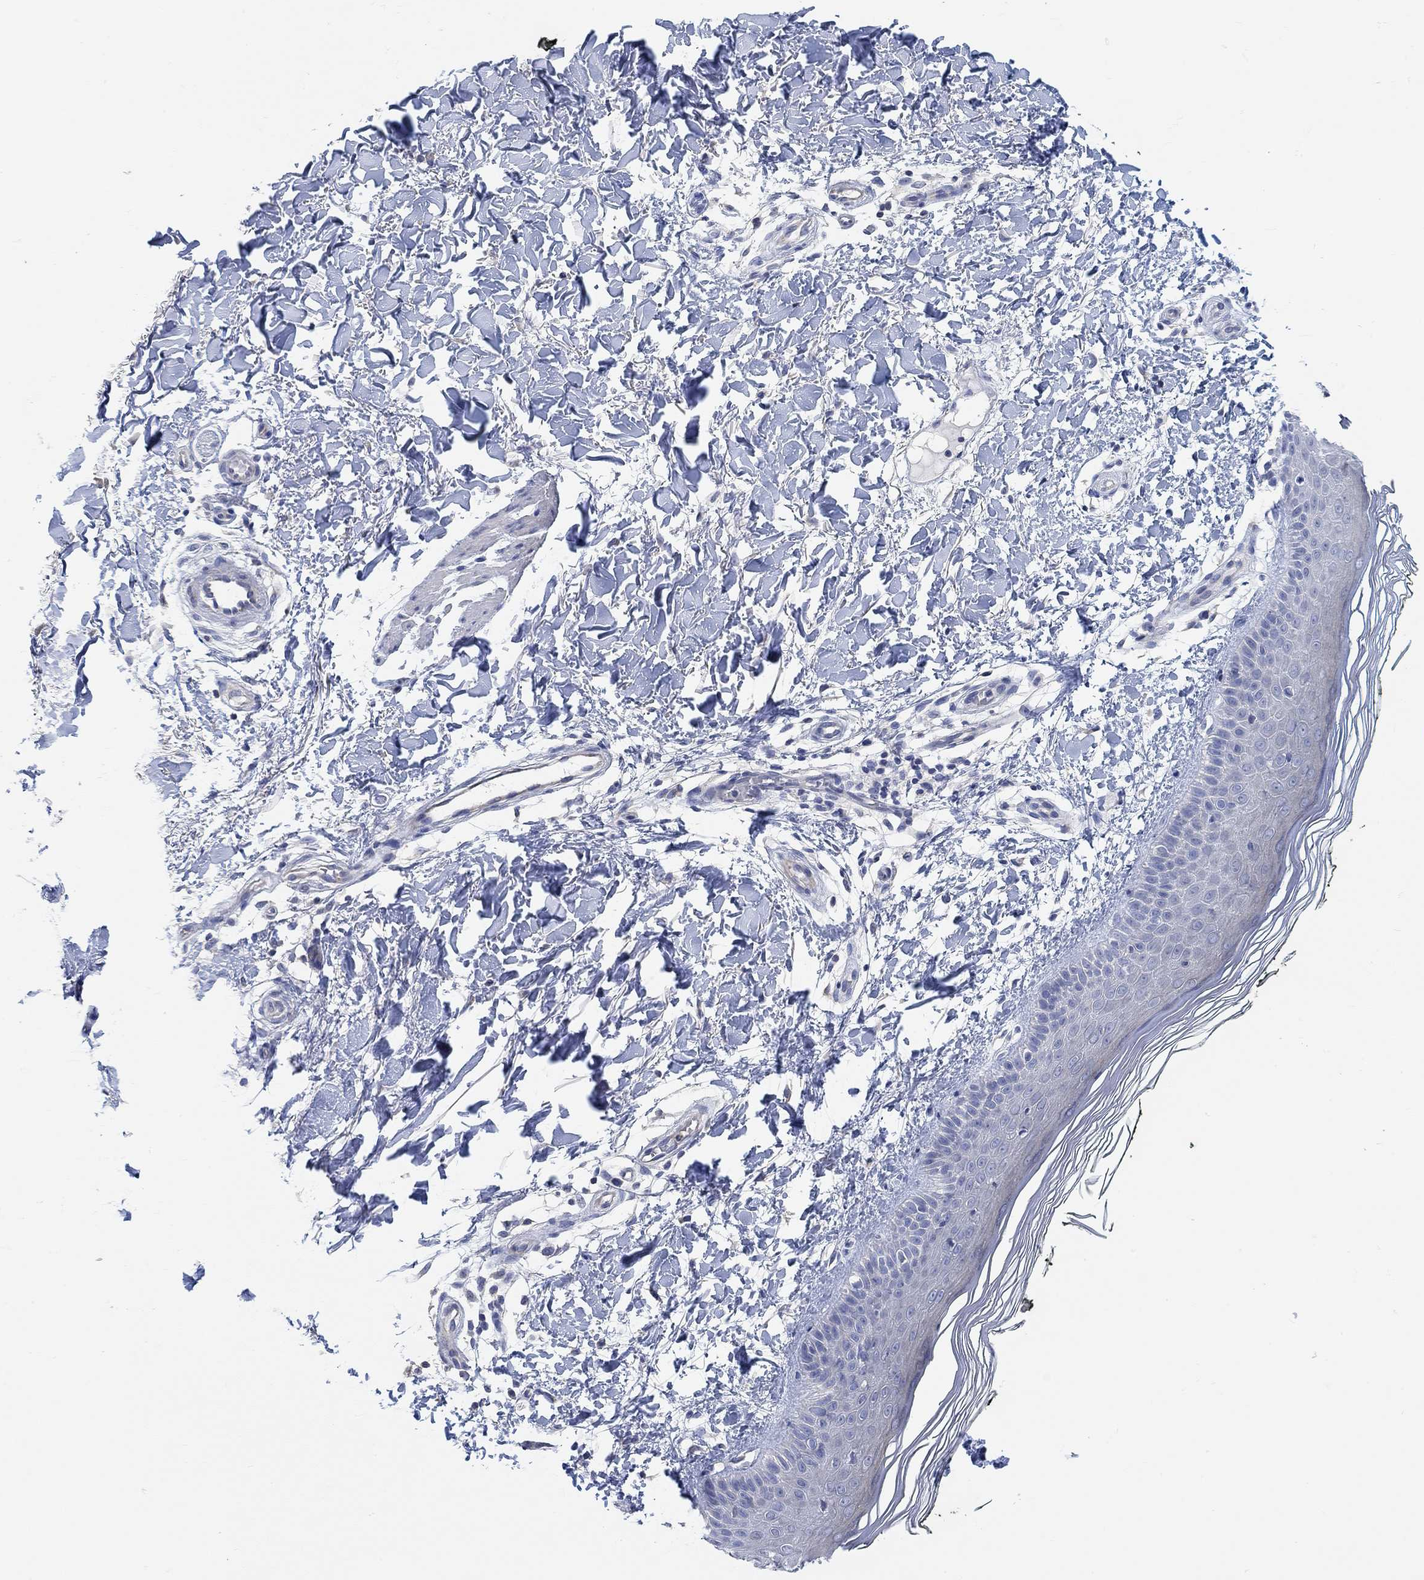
{"staining": {"intensity": "negative", "quantity": "none", "location": "none"}, "tissue": "skin", "cell_type": "Fibroblasts", "image_type": "normal", "snomed": [{"axis": "morphology", "description": "Normal tissue, NOS"}, {"axis": "topography", "description": "Skin"}], "caption": "DAB immunohistochemical staining of benign human skin demonstrates no significant expression in fibroblasts. (Brightfield microscopy of DAB (3,3'-diaminobenzidine) immunohistochemistry (IHC) at high magnification).", "gene": "NLRP14", "patient": {"sex": "female", "age": 62}}